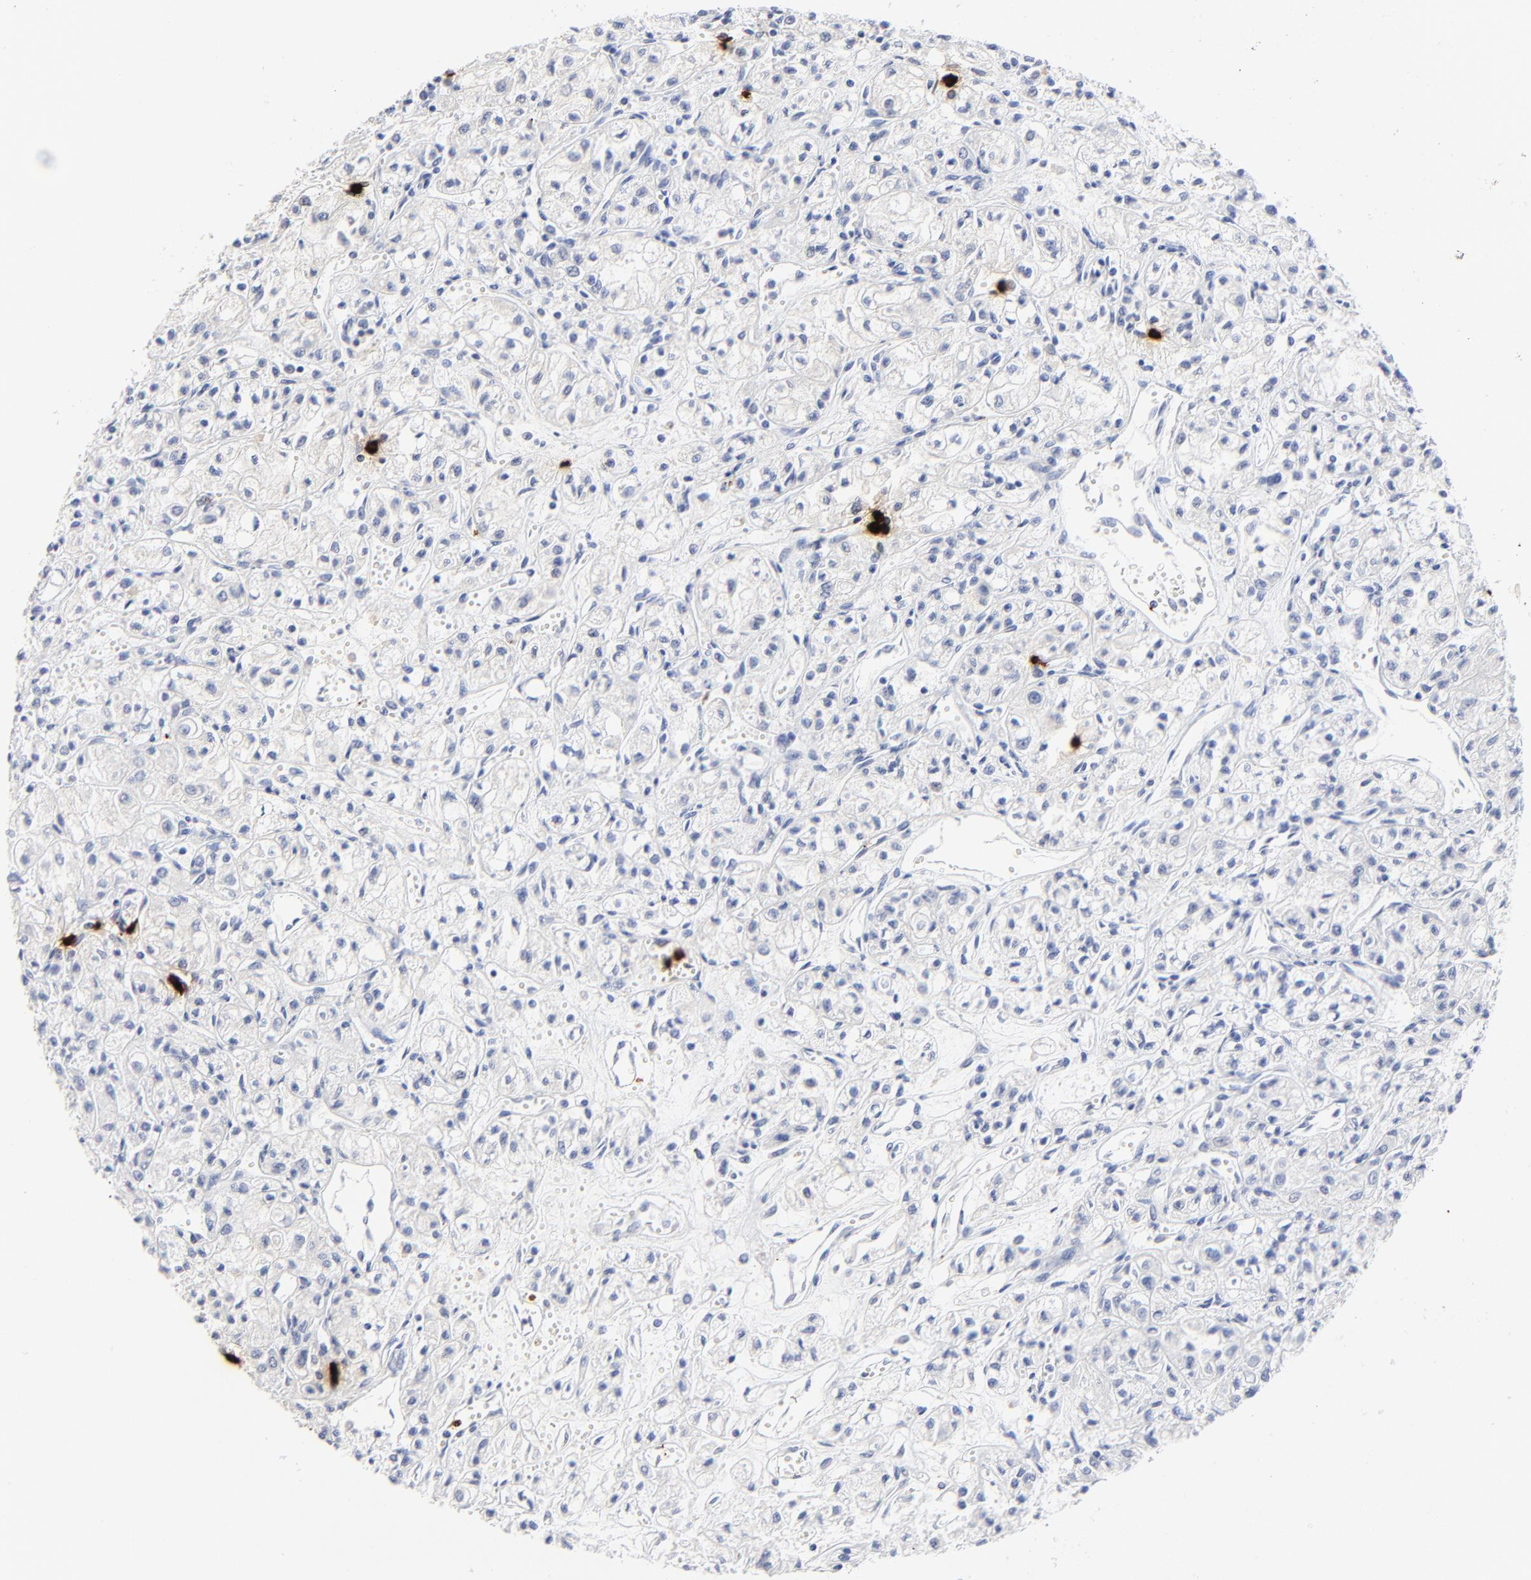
{"staining": {"intensity": "negative", "quantity": "none", "location": "none"}, "tissue": "renal cancer", "cell_type": "Tumor cells", "image_type": "cancer", "snomed": [{"axis": "morphology", "description": "Adenocarcinoma, NOS"}, {"axis": "topography", "description": "Kidney"}], "caption": "DAB (3,3'-diaminobenzidine) immunohistochemical staining of adenocarcinoma (renal) exhibits no significant expression in tumor cells. (DAB (3,3'-diaminobenzidine) immunohistochemistry with hematoxylin counter stain).", "gene": "LCN2", "patient": {"sex": "male", "age": 78}}